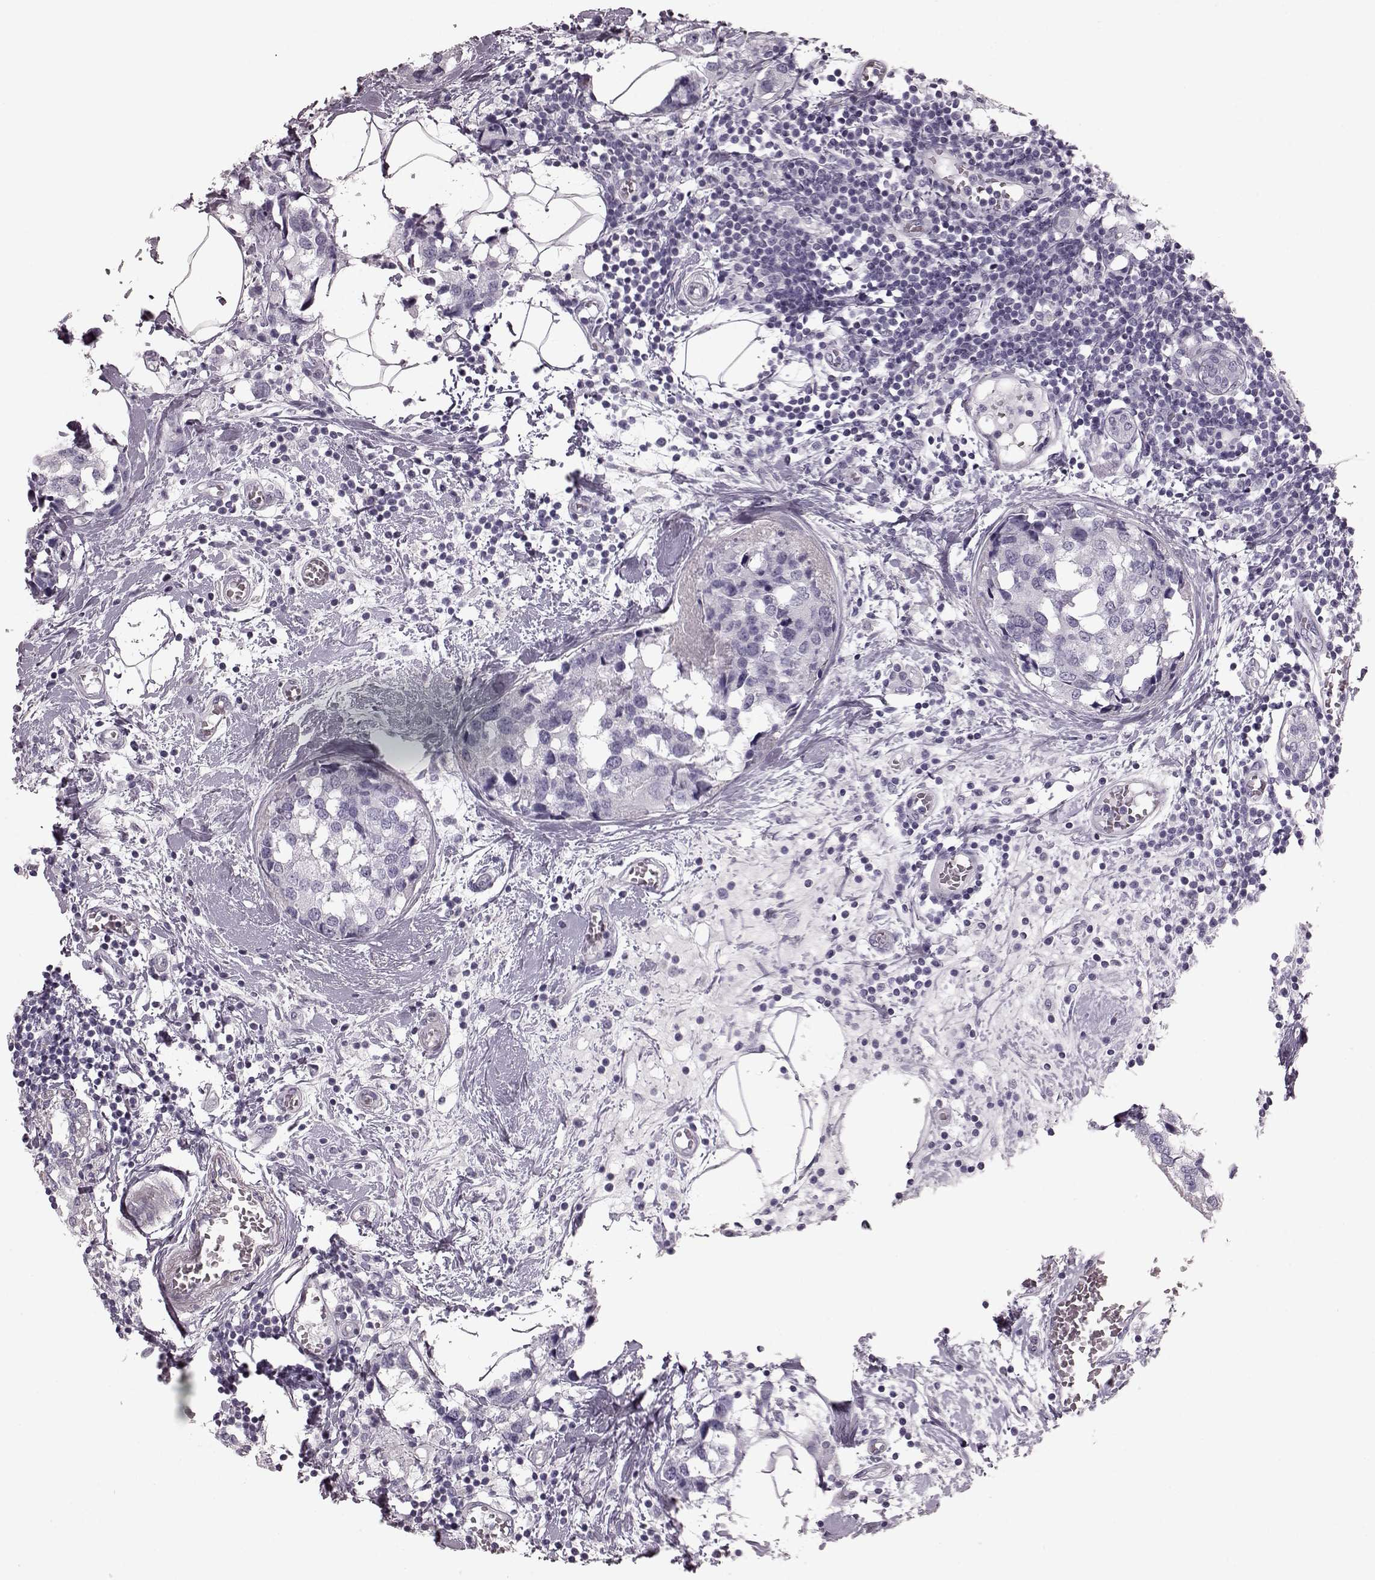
{"staining": {"intensity": "negative", "quantity": "none", "location": "none"}, "tissue": "breast cancer", "cell_type": "Tumor cells", "image_type": "cancer", "snomed": [{"axis": "morphology", "description": "Lobular carcinoma"}, {"axis": "topography", "description": "Breast"}], "caption": "This is a image of immunohistochemistry (IHC) staining of breast cancer, which shows no positivity in tumor cells.", "gene": "CRYBA2", "patient": {"sex": "female", "age": 59}}